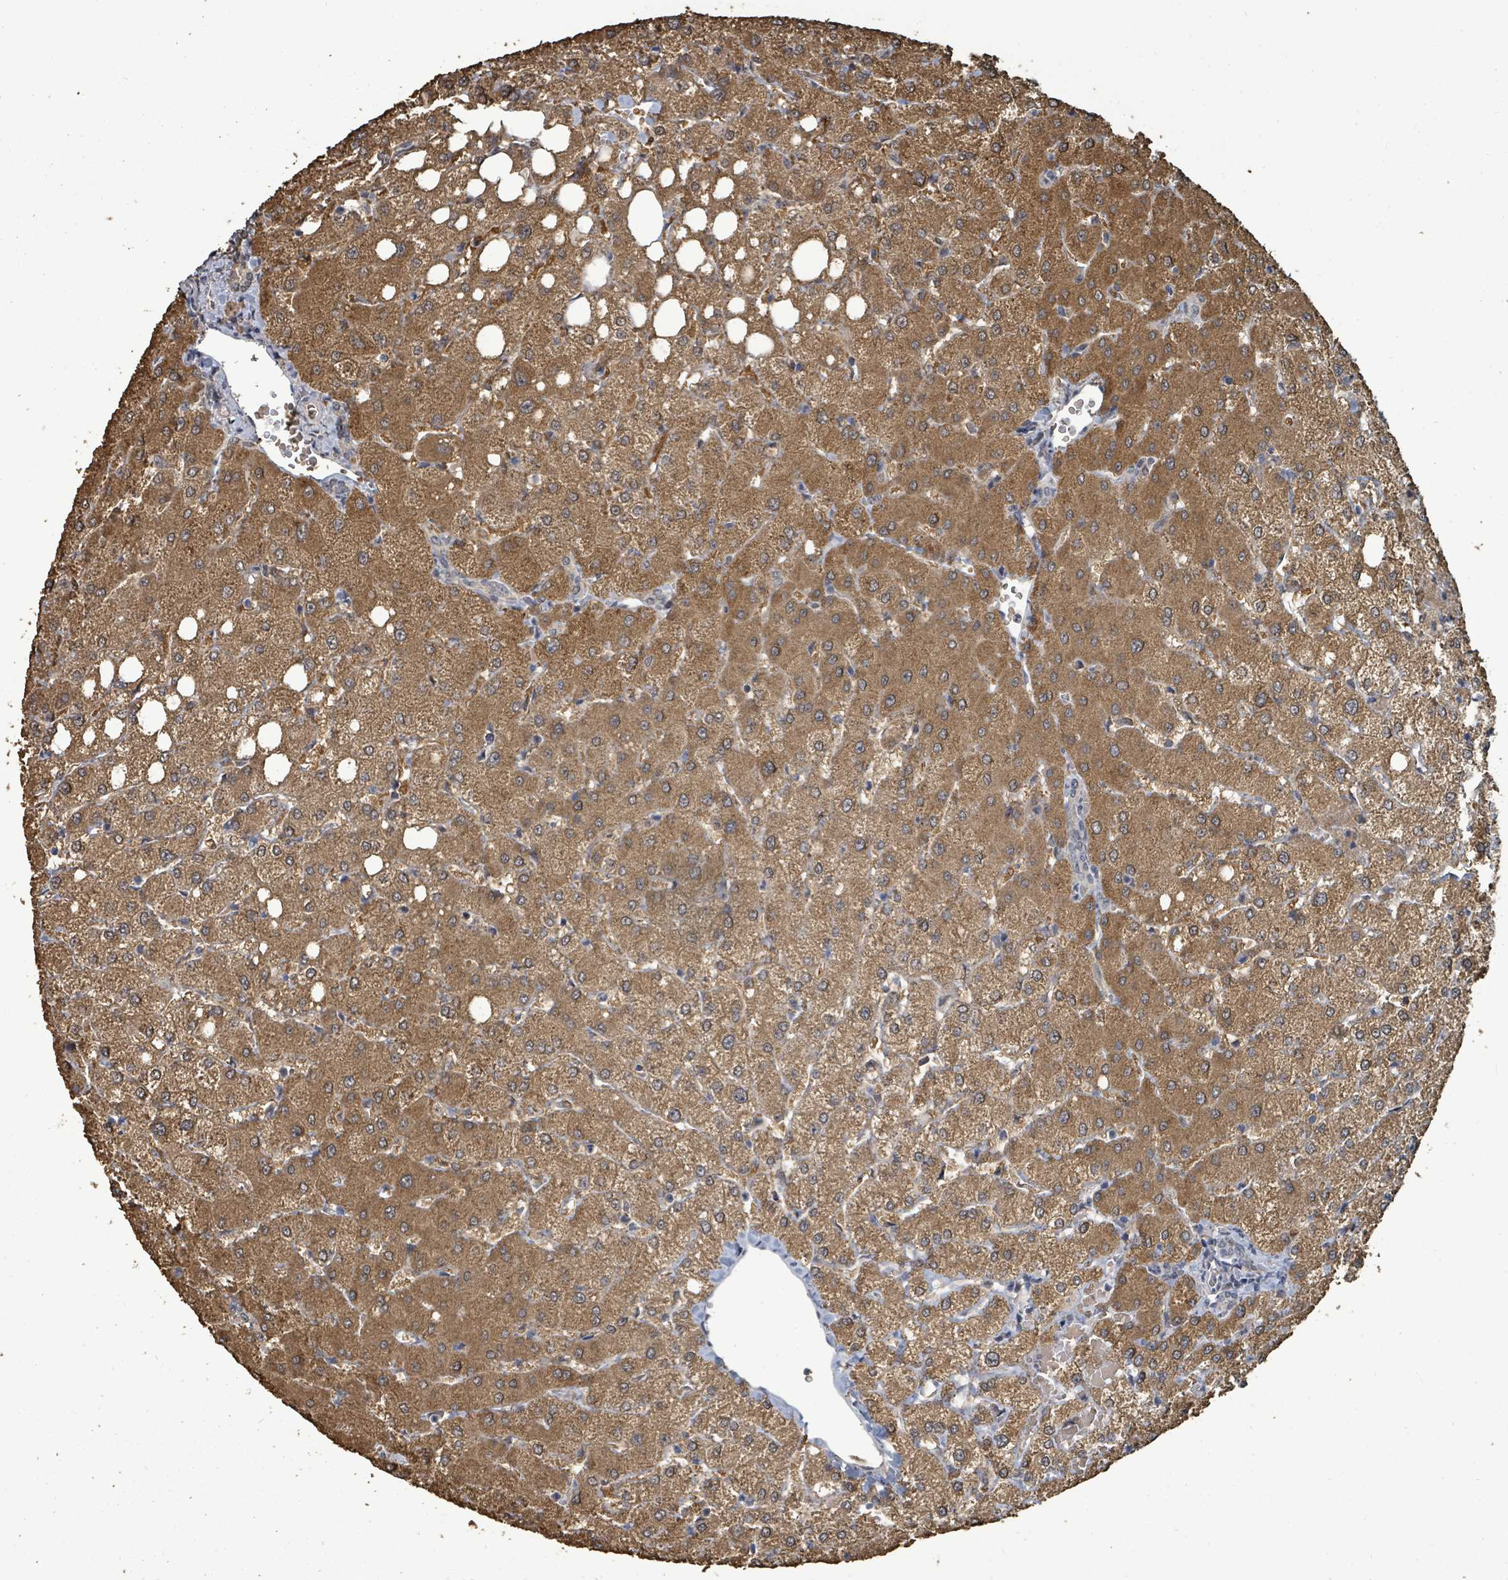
{"staining": {"intensity": "weak", "quantity": "25%-75%", "location": "cytoplasmic/membranous"}, "tissue": "liver", "cell_type": "Cholangiocytes", "image_type": "normal", "snomed": [{"axis": "morphology", "description": "Normal tissue, NOS"}, {"axis": "topography", "description": "Liver"}], "caption": "Liver stained for a protein (brown) shows weak cytoplasmic/membranous positive expression in approximately 25%-75% of cholangiocytes.", "gene": "C6orf52", "patient": {"sex": "female", "age": 54}}